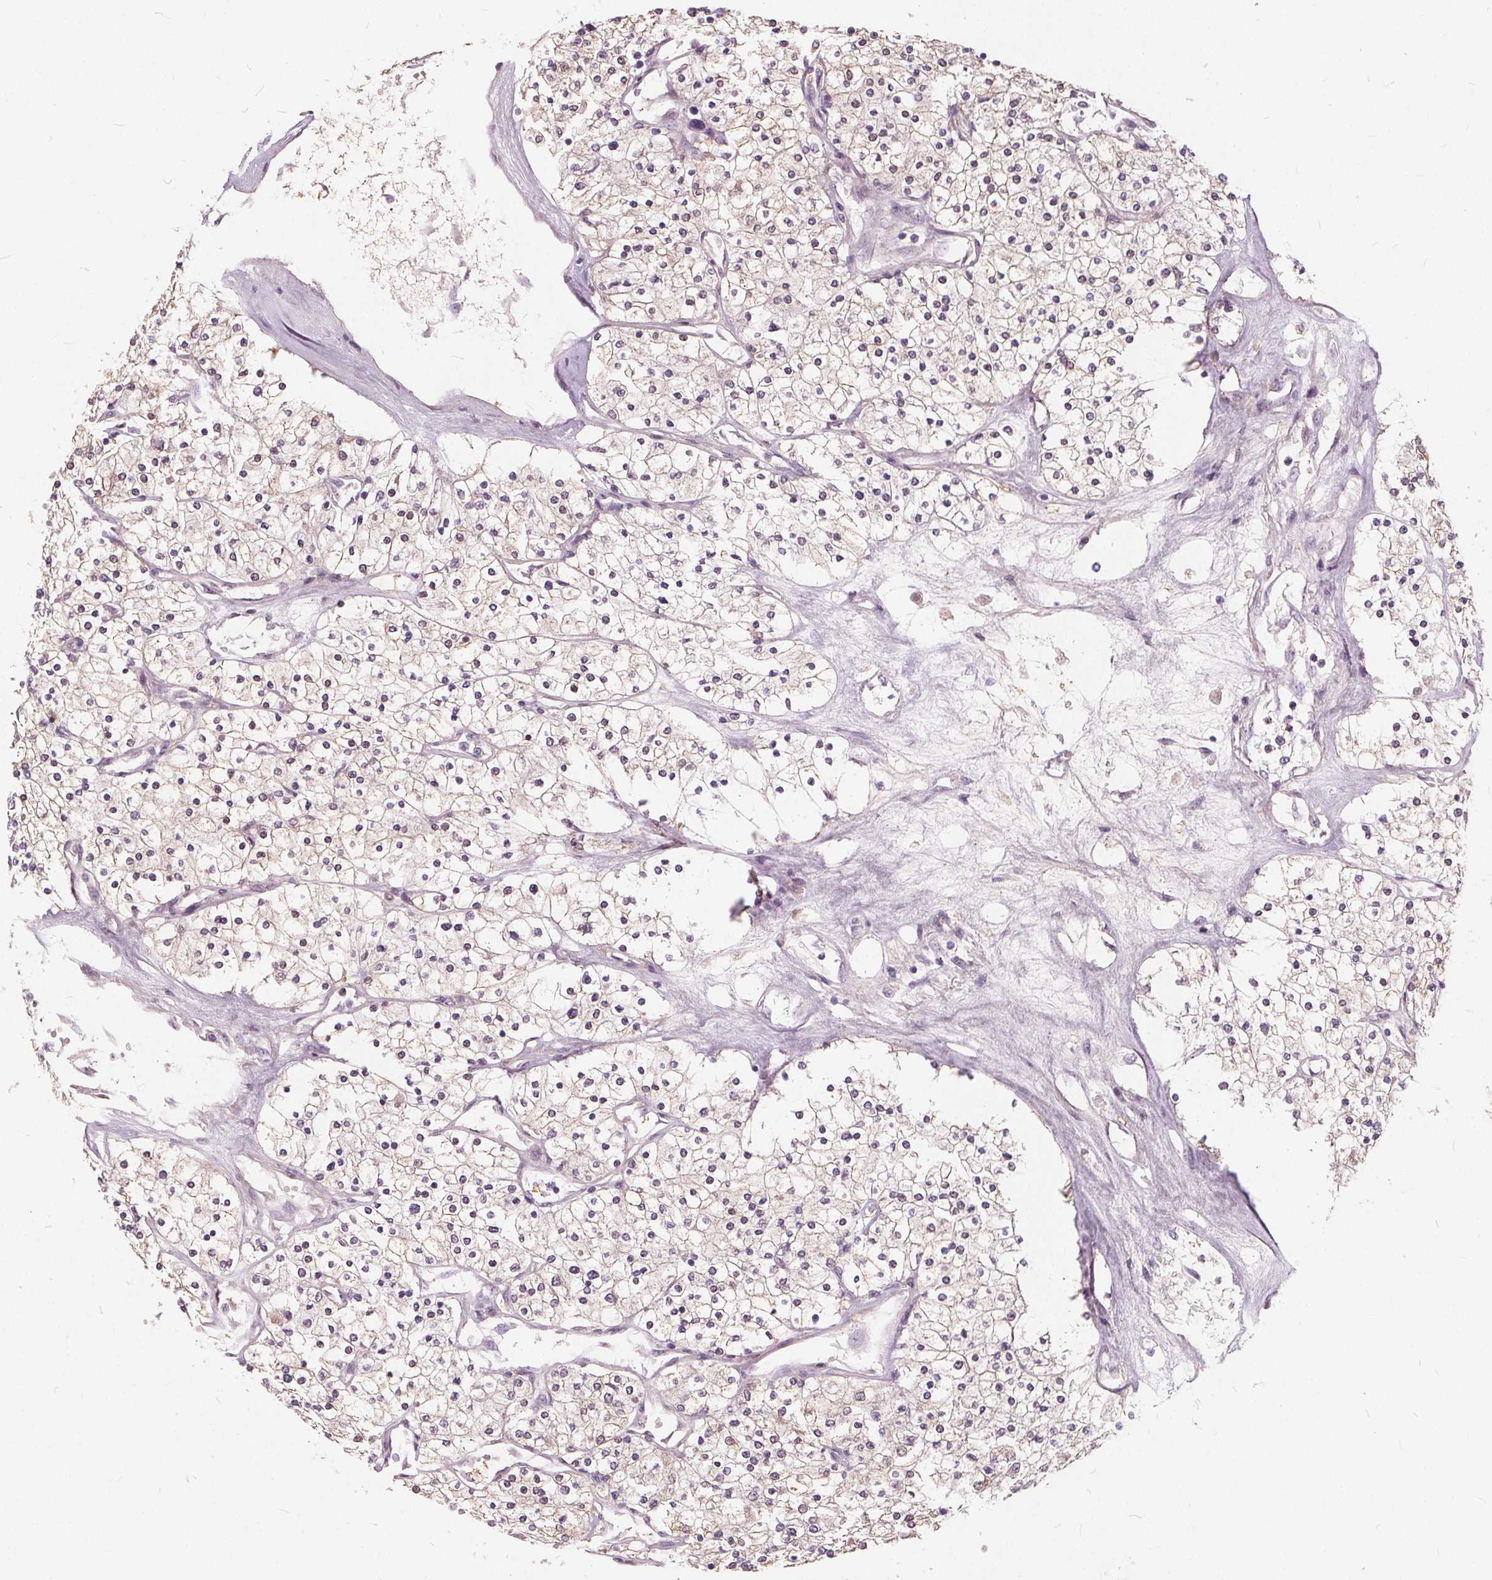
{"staining": {"intensity": "negative", "quantity": "none", "location": "none"}, "tissue": "renal cancer", "cell_type": "Tumor cells", "image_type": "cancer", "snomed": [{"axis": "morphology", "description": "Adenocarcinoma, NOS"}, {"axis": "topography", "description": "Kidney"}], "caption": "Photomicrograph shows no protein expression in tumor cells of renal cancer tissue.", "gene": "HAAO", "patient": {"sex": "male", "age": 80}}